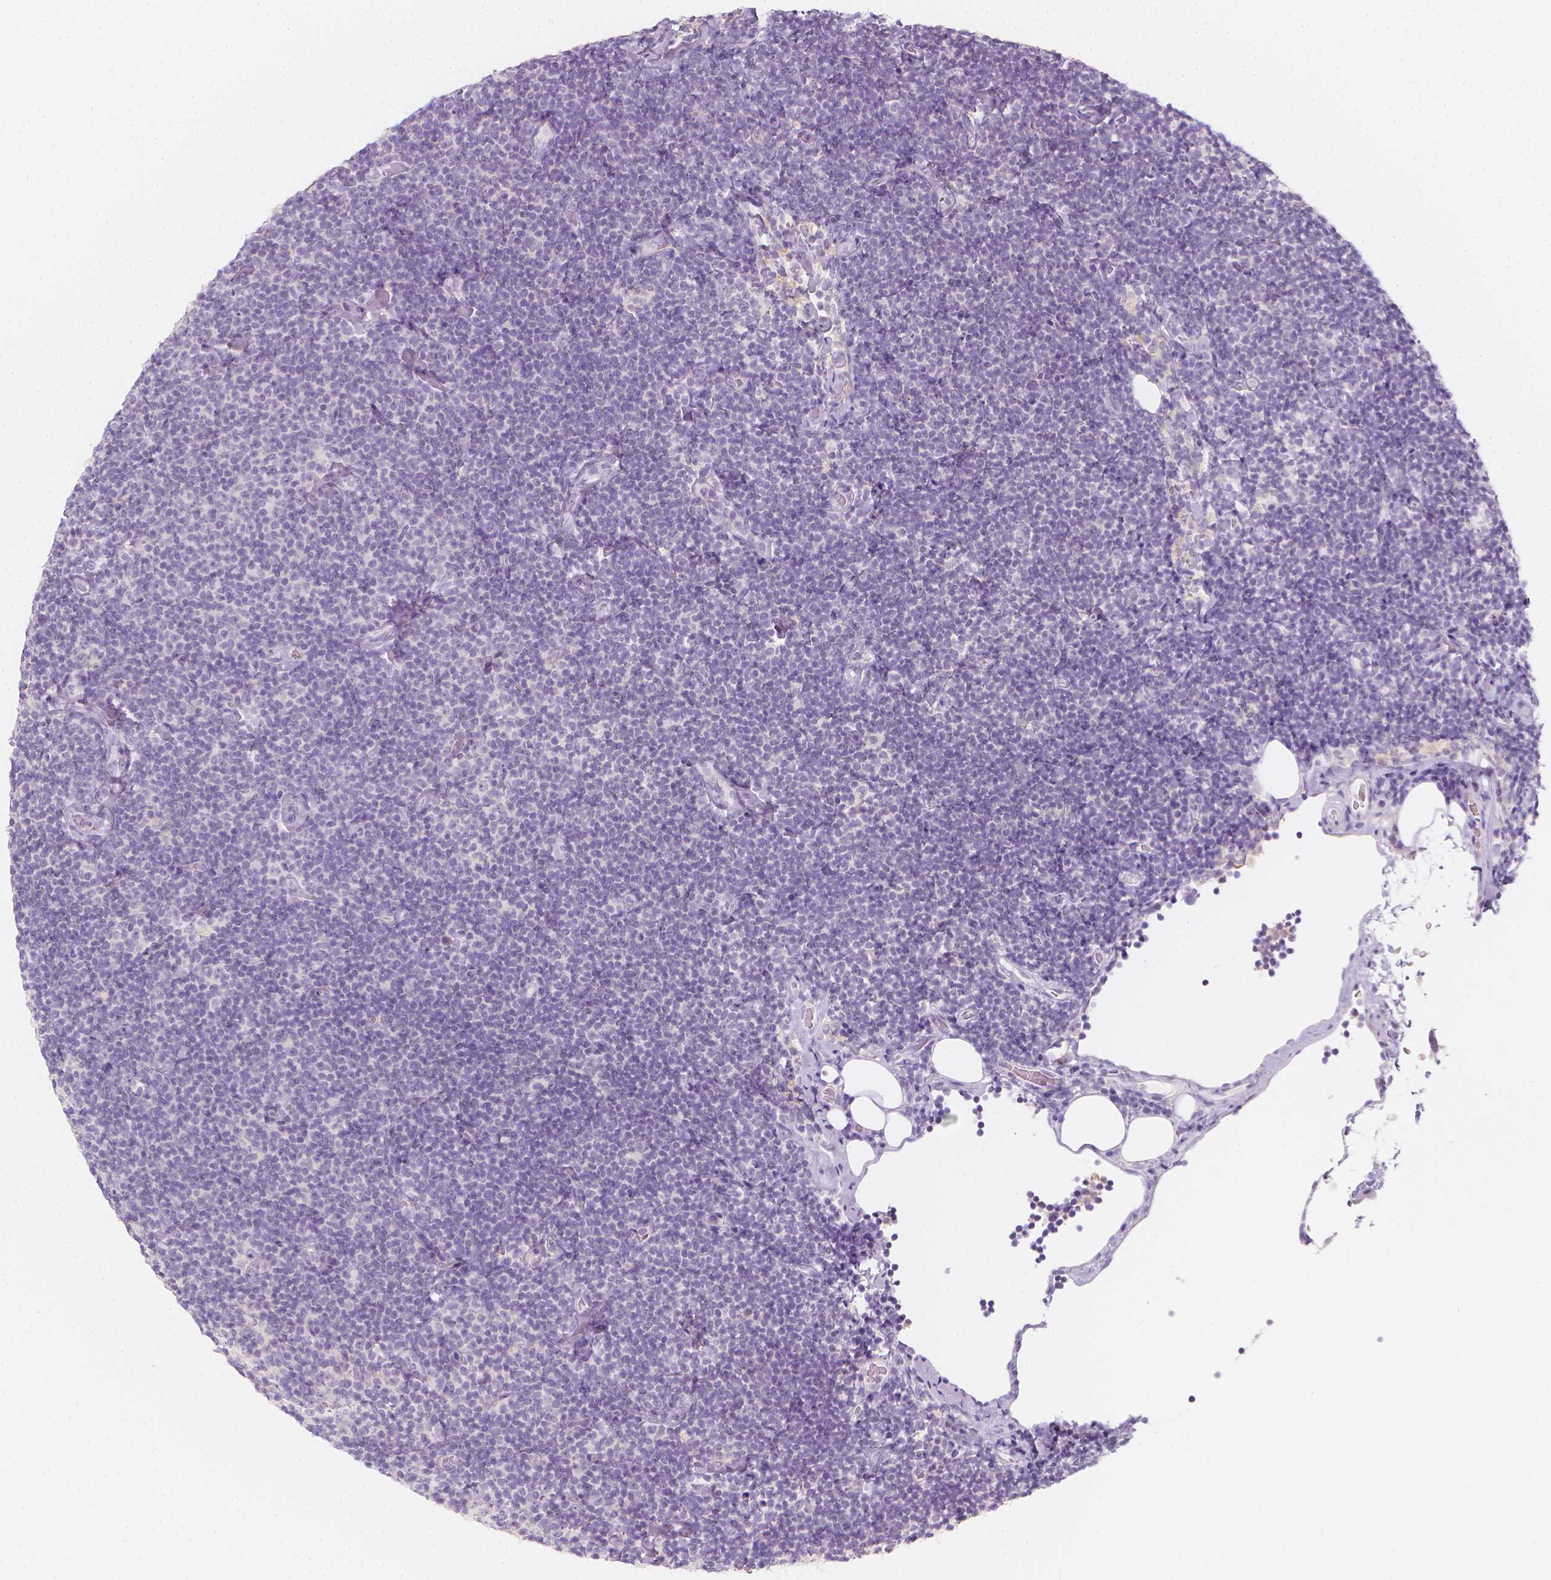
{"staining": {"intensity": "negative", "quantity": "none", "location": "none"}, "tissue": "lymphoma", "cell_type": "Tumor cells", "image_type": "cancer", "snomed": [{"axis": "morphology", "description": "Malignant lymphoma, non-Hodgkin's type, Low grade"}, {"axis": "topography", "description": "Lymph node"}], "caption": "This is a micrograph of immunohistochemistry (IHC) staining of low-grade malignant lymphoma, non-Hodgkin's type, which shows no staining in tumor cells.", "gene": "RBFOX1", "patient": {"sex": "male", "age": 81}}